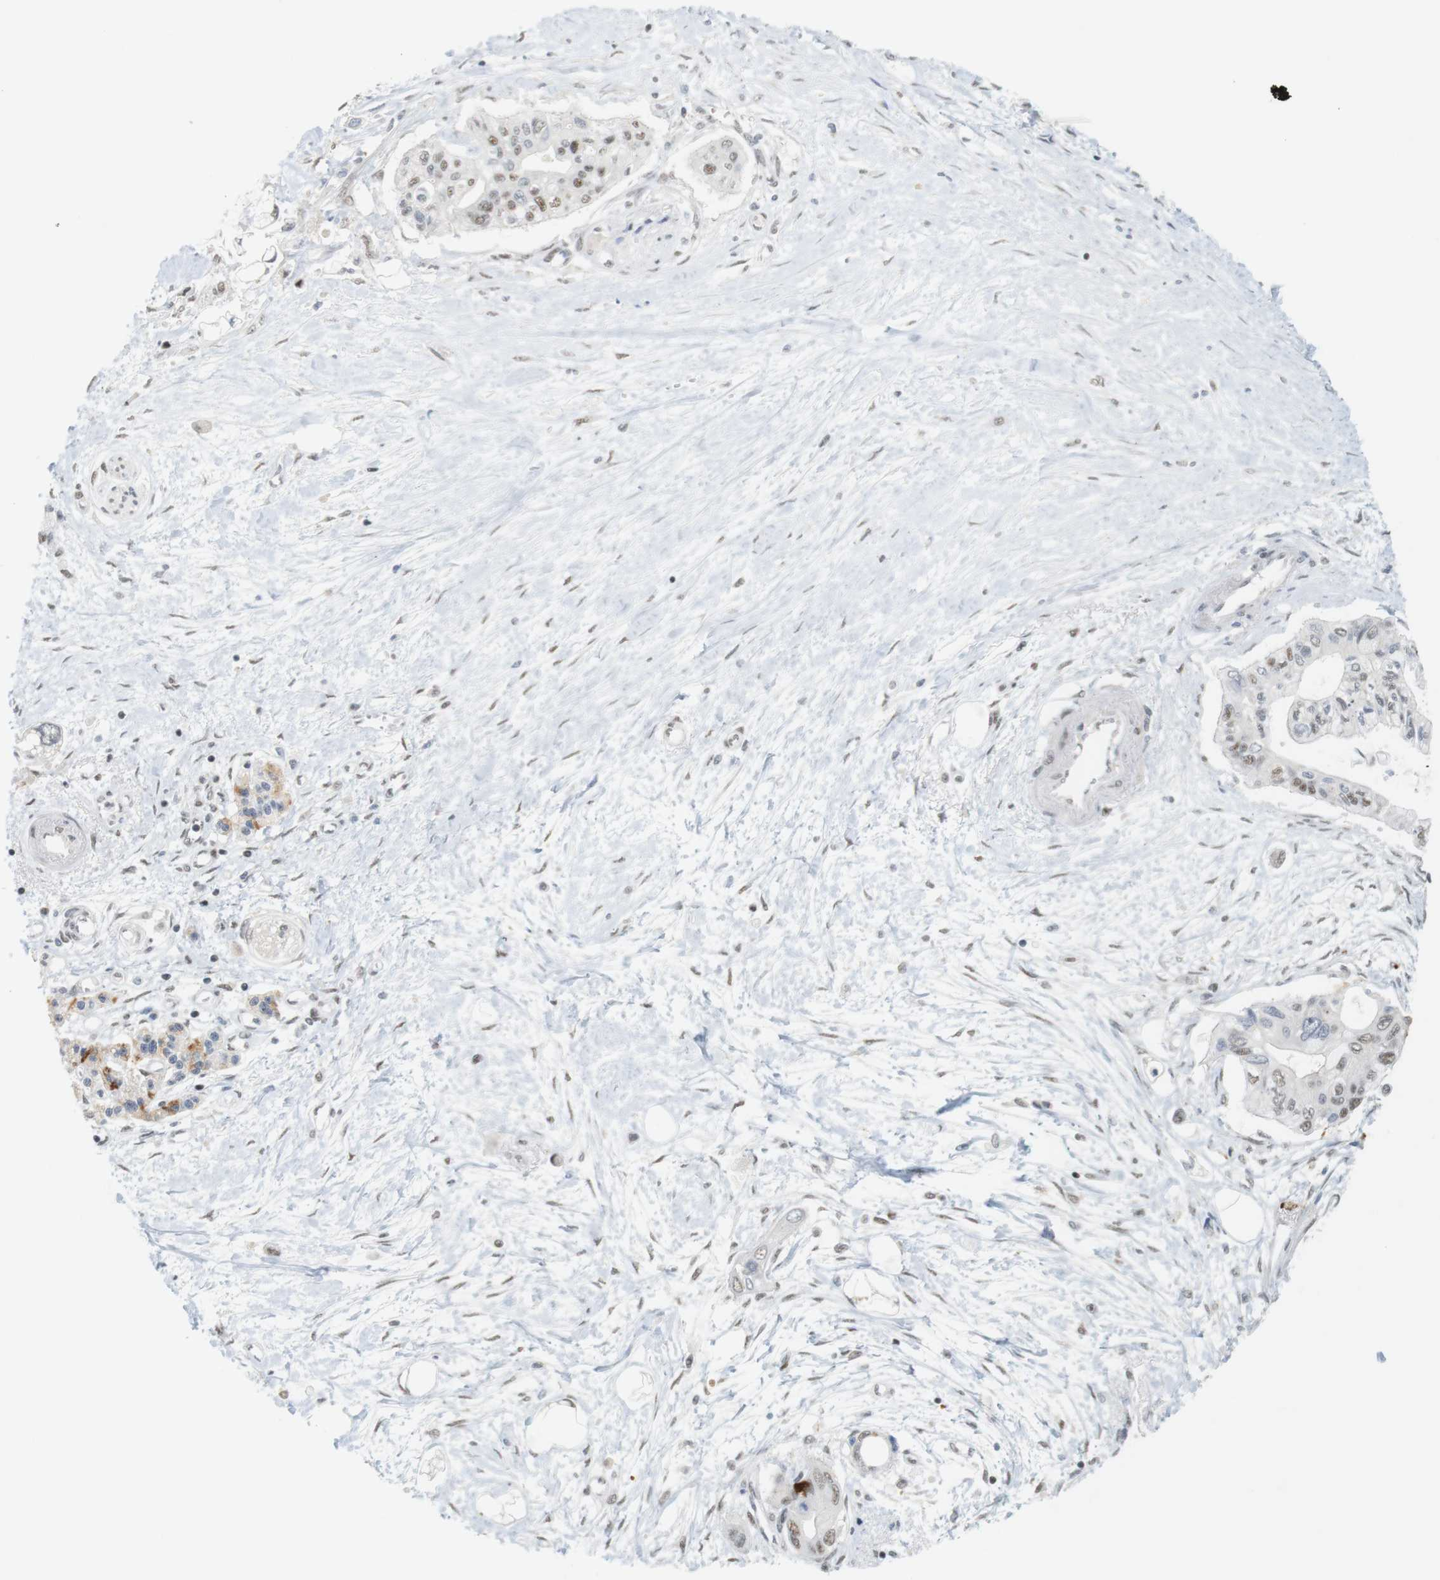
{"staining": {"intensity": "moderate", "quantity": "<25%", "location": "nuclear"}, "tissue": "pancreatic cancer", "cell_type": "Tumor cells", "image_type": "cancer", "snomed": [{"axis": "morphology", "description": "Adenocarcinoma, NOS"}, {"axis": "topography", "description": "Pancreas"}], "caption": "Tumor cells exhibit moderate nuclear positivity in about <25% of cells in pancreatic cancer. (IHC, brightfield microscopy, high magnification).", "gene": "BRD4", "patient": {"sex": "female", "age": 77}}